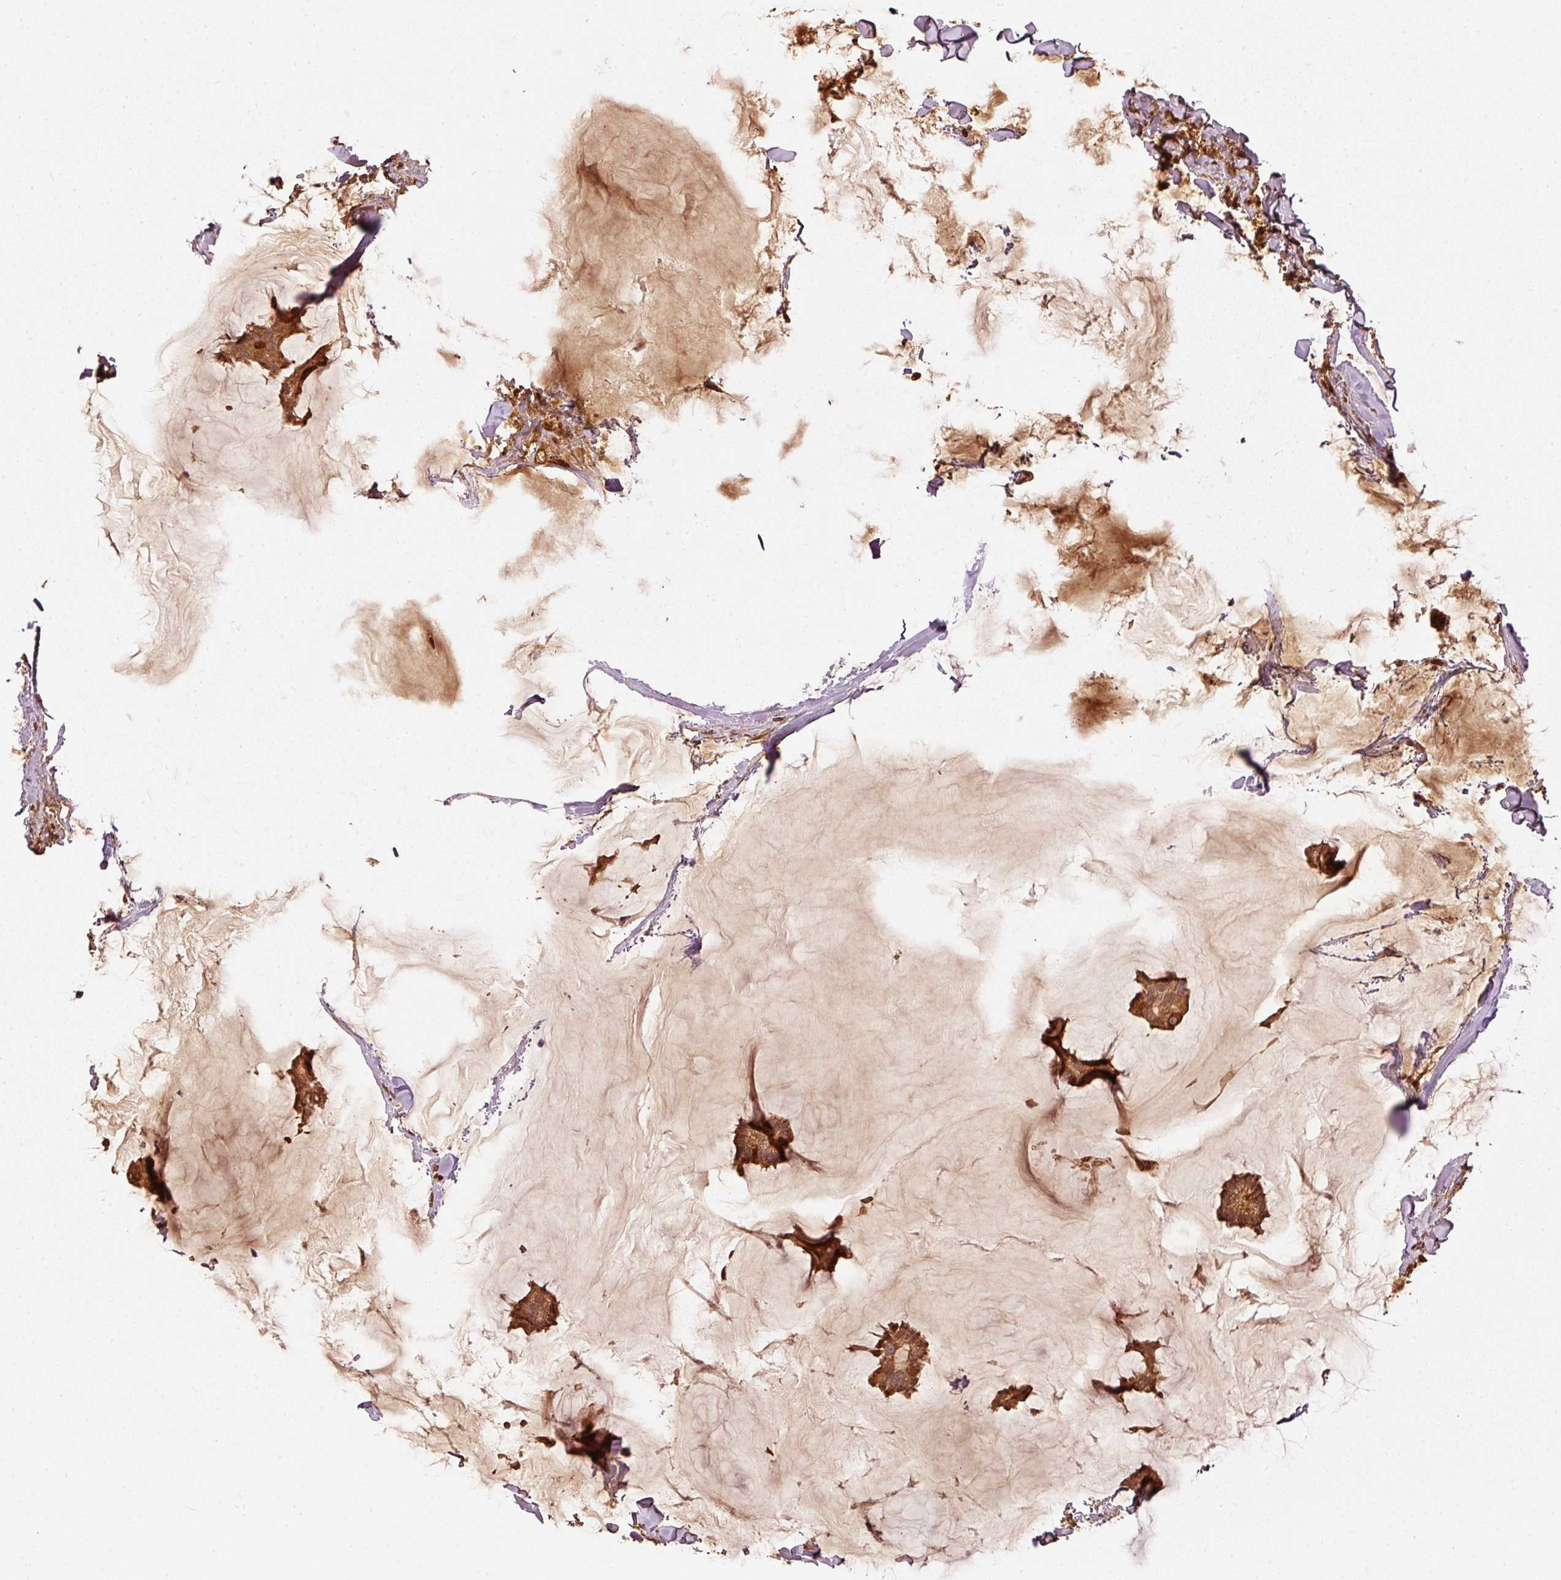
{"staining": {"intensity": "moderate", "quantity": ">75%", "location": "cytoplasmic/membranous"}, "tissue": "breast cancer", "cell_type": "Tumor cells", "image_type": "cancer", "snomed": [{"axis": "morphology", "description": "Duct carcinoma"}, {"axis": "topography", "description": "Breast"}], "caption": "Protein staining of invasive ductal carcinoma (breast) tissue demonstrates moderate cytoplasmic/membranous staining in about >75% of tumor cells.", "gene": "SERPING1", "patient": {"sex": "female", "age": 93}}